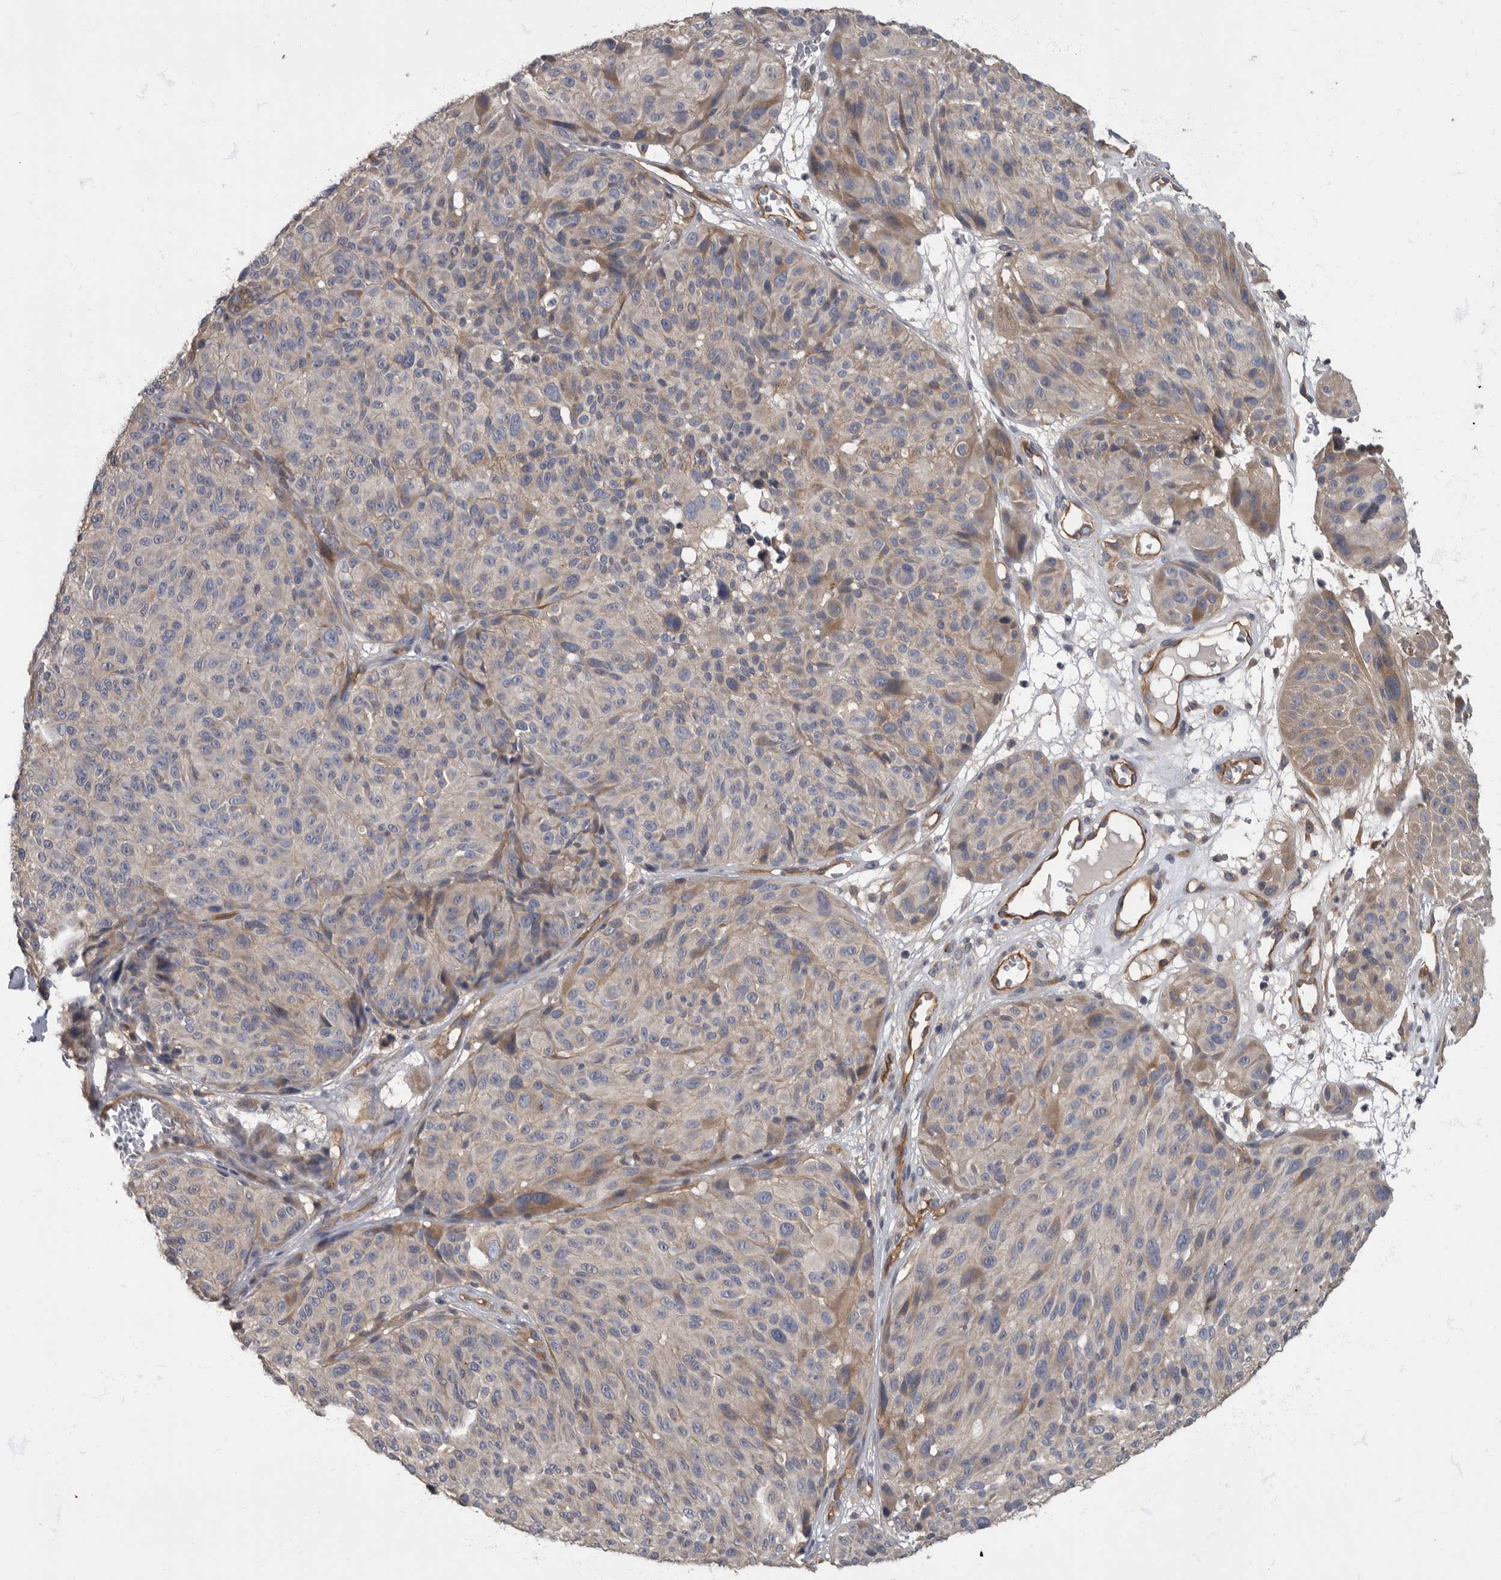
{"staining": {"intensity": "negative", "quantity": "none", "location": "none"}, "tissue": "melanoma", "cell_type": "Tumor cells", "image_type": "cancer", "snomed": [{"axis": "morphology", "description": "Malignant melanoma, NOS"}, {"axis": "topography", "description": "Skin"}], "caption": "DAB (3,3'-diaminobenzidine) immunohistochemical staining of human melanoma demonstrates no significant expression in tumor cells. Brightfield microscopy of IHC stained with DAB (brown) and hematoxylin (blue), captured at high magnification.", "gene": "PDK1", "patient": {"sex": "male", "age": 83}}